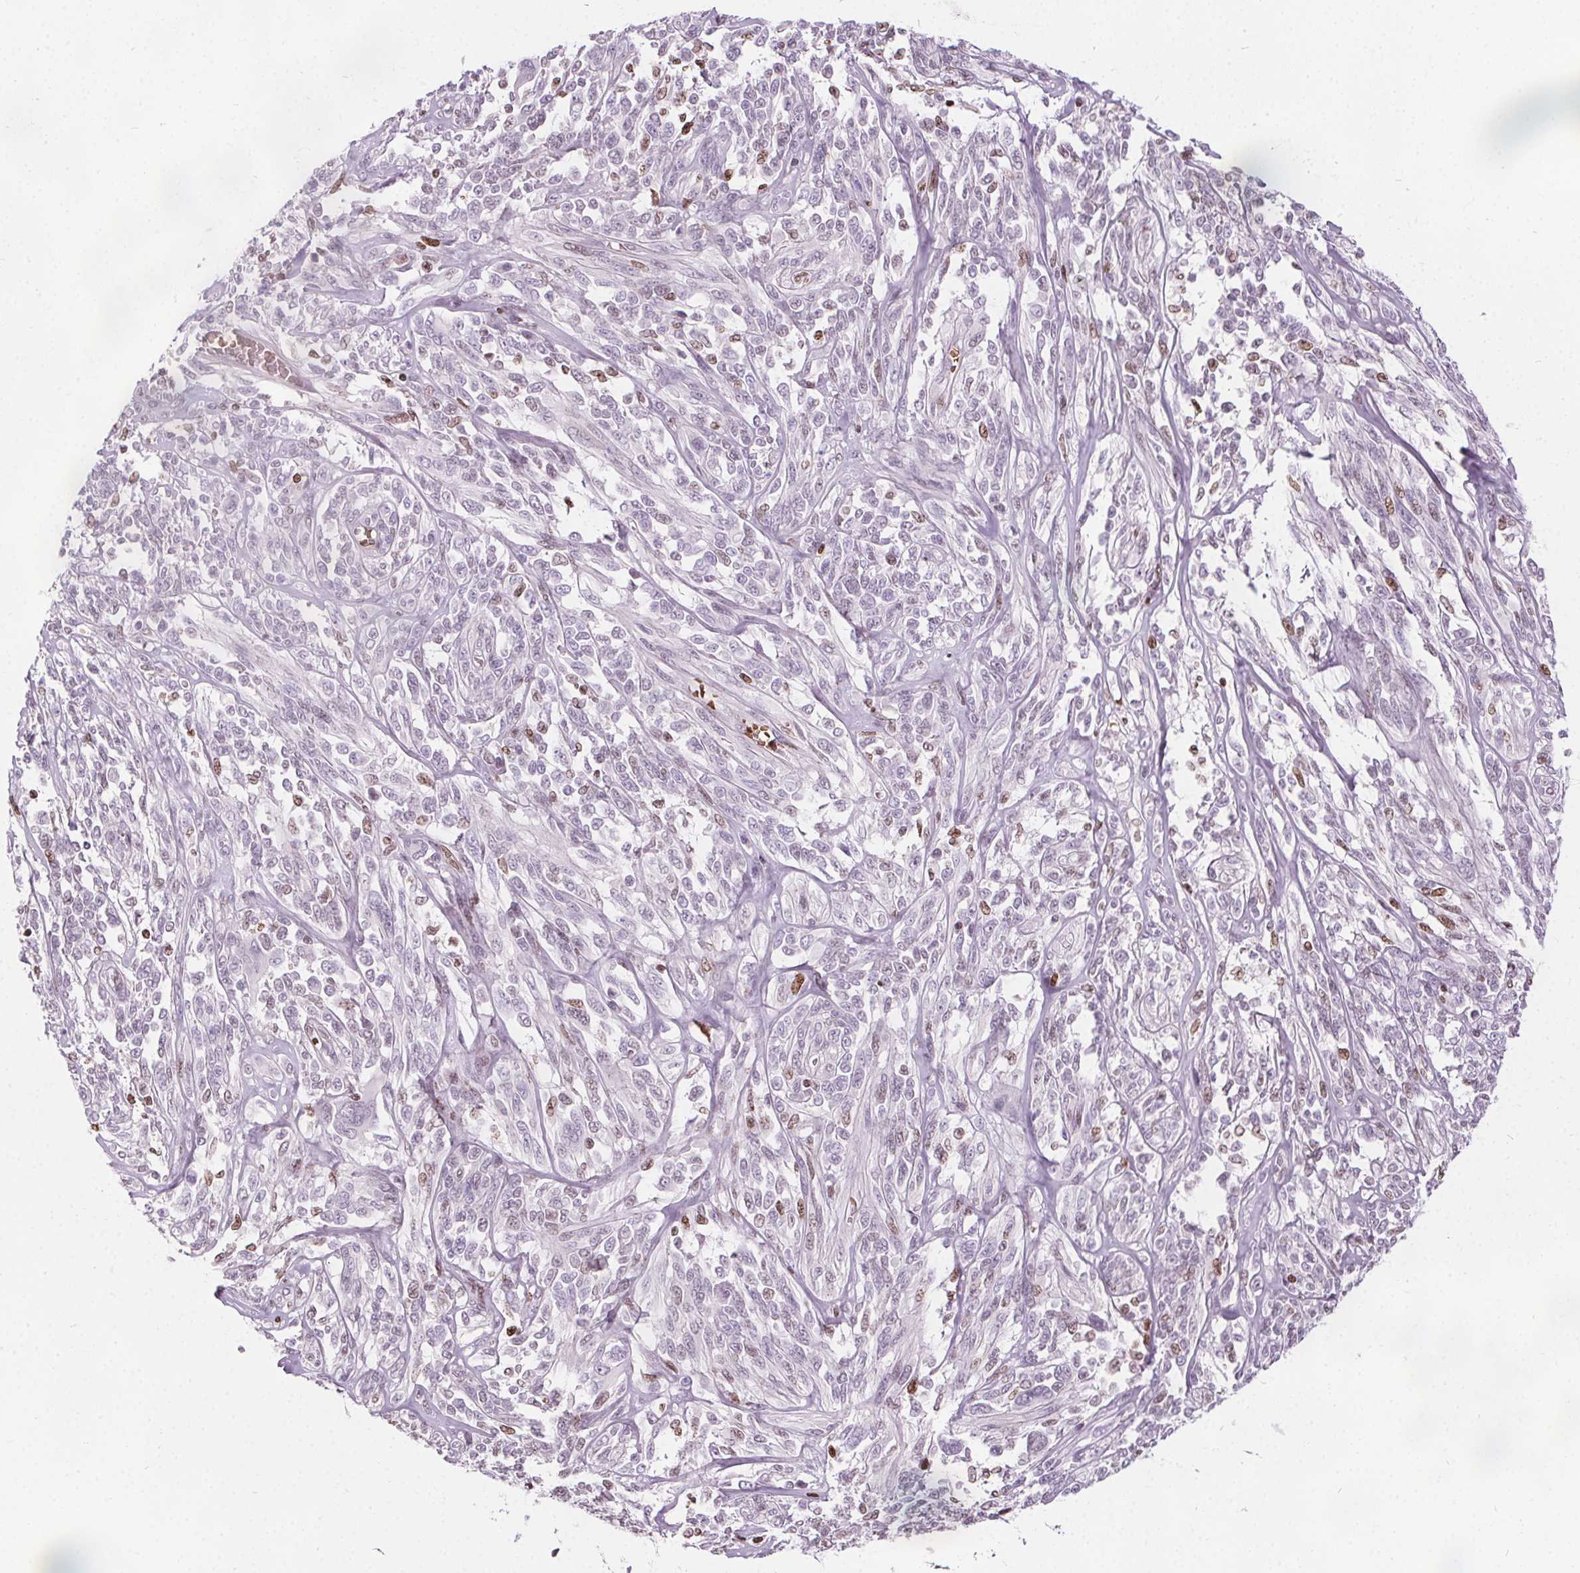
{"staining": {"intensity": "negative", "quantity": "none", "location": "none"}, "tissue": "melanoma", "cell_type": "Tumor cells", "image_type": "cancer", "snomed": [{"axis": "morphology", "description": "Malignant melanoma, NOS"}, {"axis": "topography", "description": "Skin"}], "caption": "DAB immunohistochemical staining of human melanoma reveals no significant expression in tumor cells.", "gene": "ISLR2", "patient": {"sex": "female", "age": 91}}